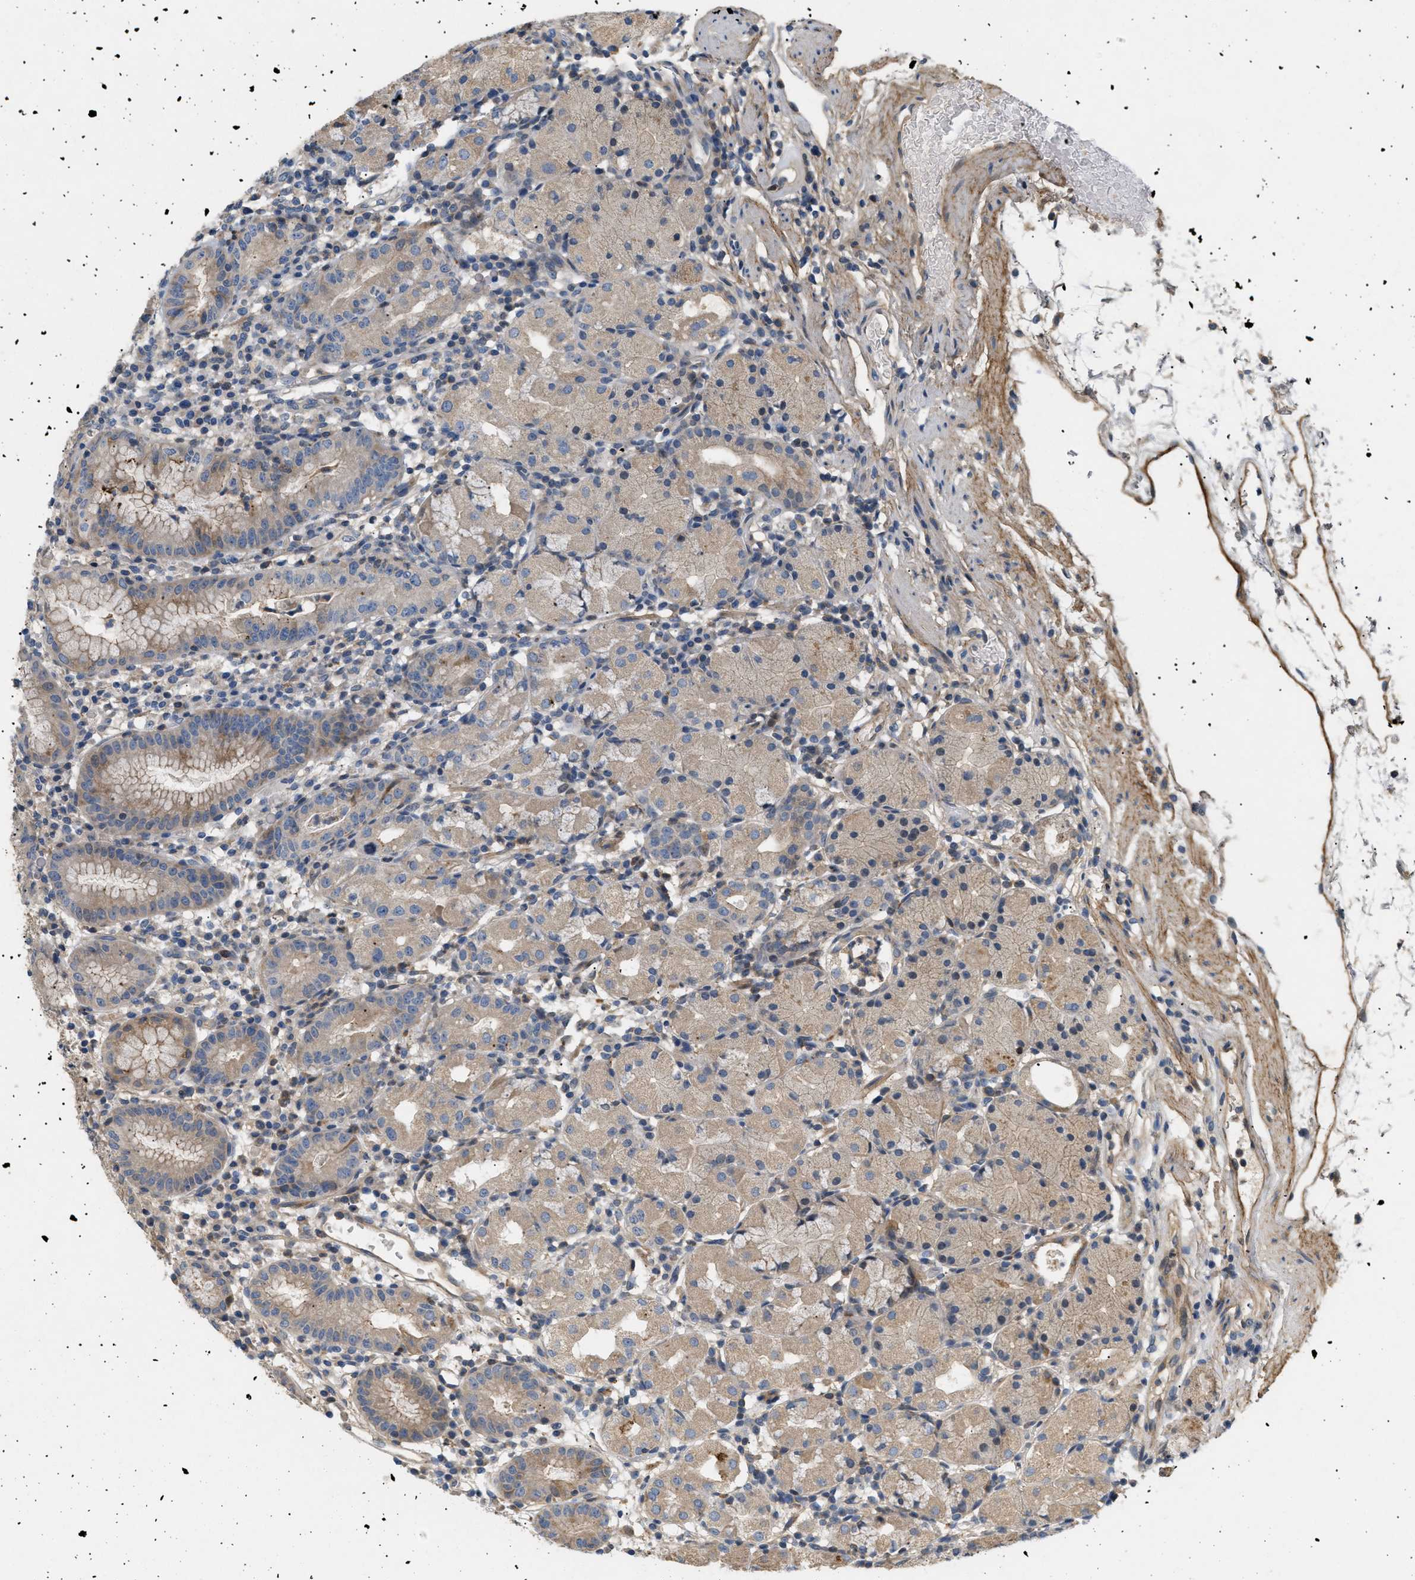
{"staining": {"intensity": "weak", "quantity": "25%-75%", "location": "cytoplasmic/membranous"}, "tissue": "stomach", "cell_type": "Glandular cells", "image_type": "normal", "snomed": [{"axis": "morphology", "description": "Normal tissue, NOS"}, {"axis": "topography", "description": "Stomach"}, {"axis": "topography", "description": "Stomach, lower"}], "caption": "Stomach stained with immunohistochemistry (IHC) demonstrates weak cytoplasmic/membranous expression in approximately 25%-75% of glandular cells.", "gene": "FARS2", "patient": {"sex": "female", "age": 75}}